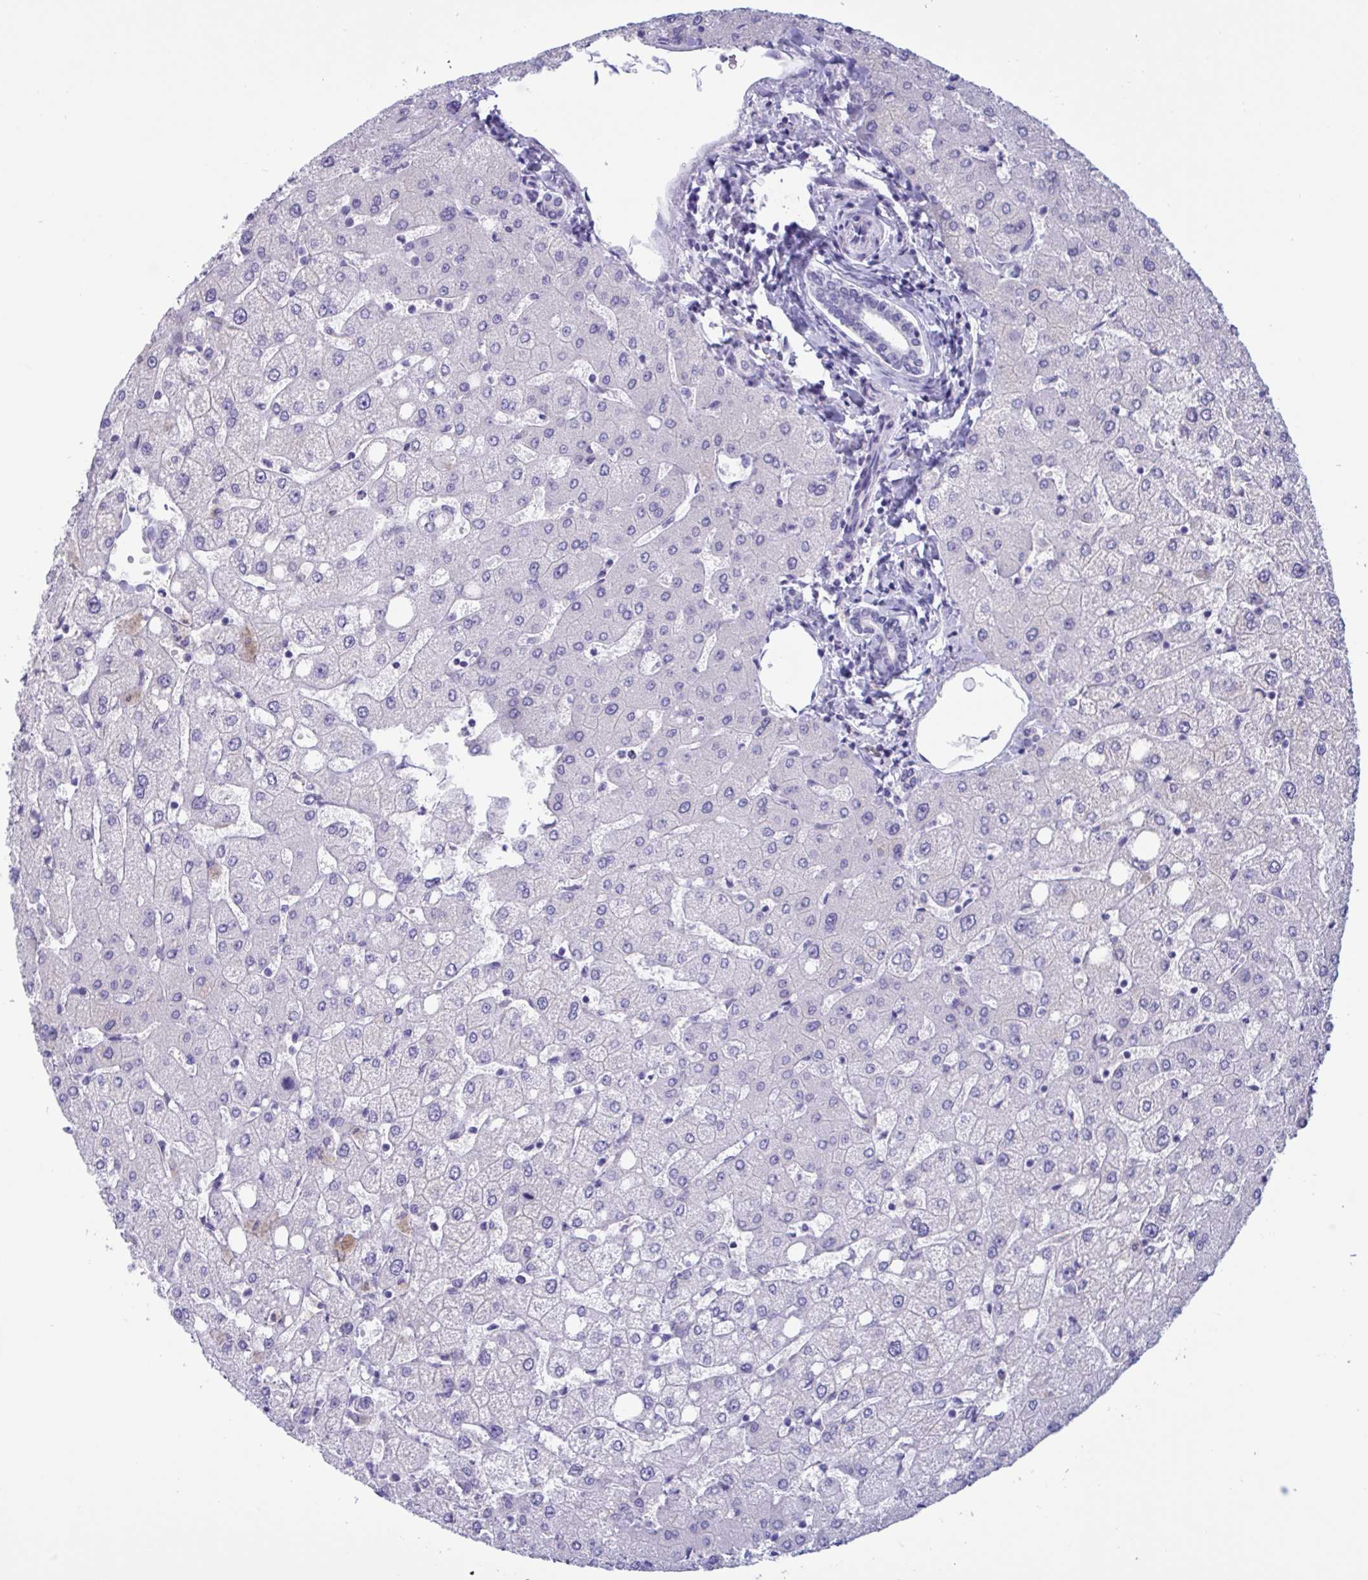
{"staining": {"intensity": "negative", "quantity": "none", "location": "none"}, "tissue": "liver", "cell_type": "Cholangiocytes", "image_type": "normal", "snomed": [{"axis": "morphology", "description": "Normal tissue, NOS"}, {"axis": "topography", "description": "Liver"}], "caption": "A micrograph of human liver is negative for staining in cholangiocytes. The staining is performed using DAB brown chromogen with nuclei counter-stained in using hematoxylin.", "gene": "SERPINB13", "patient": {"sex": "female", "age": 54}}